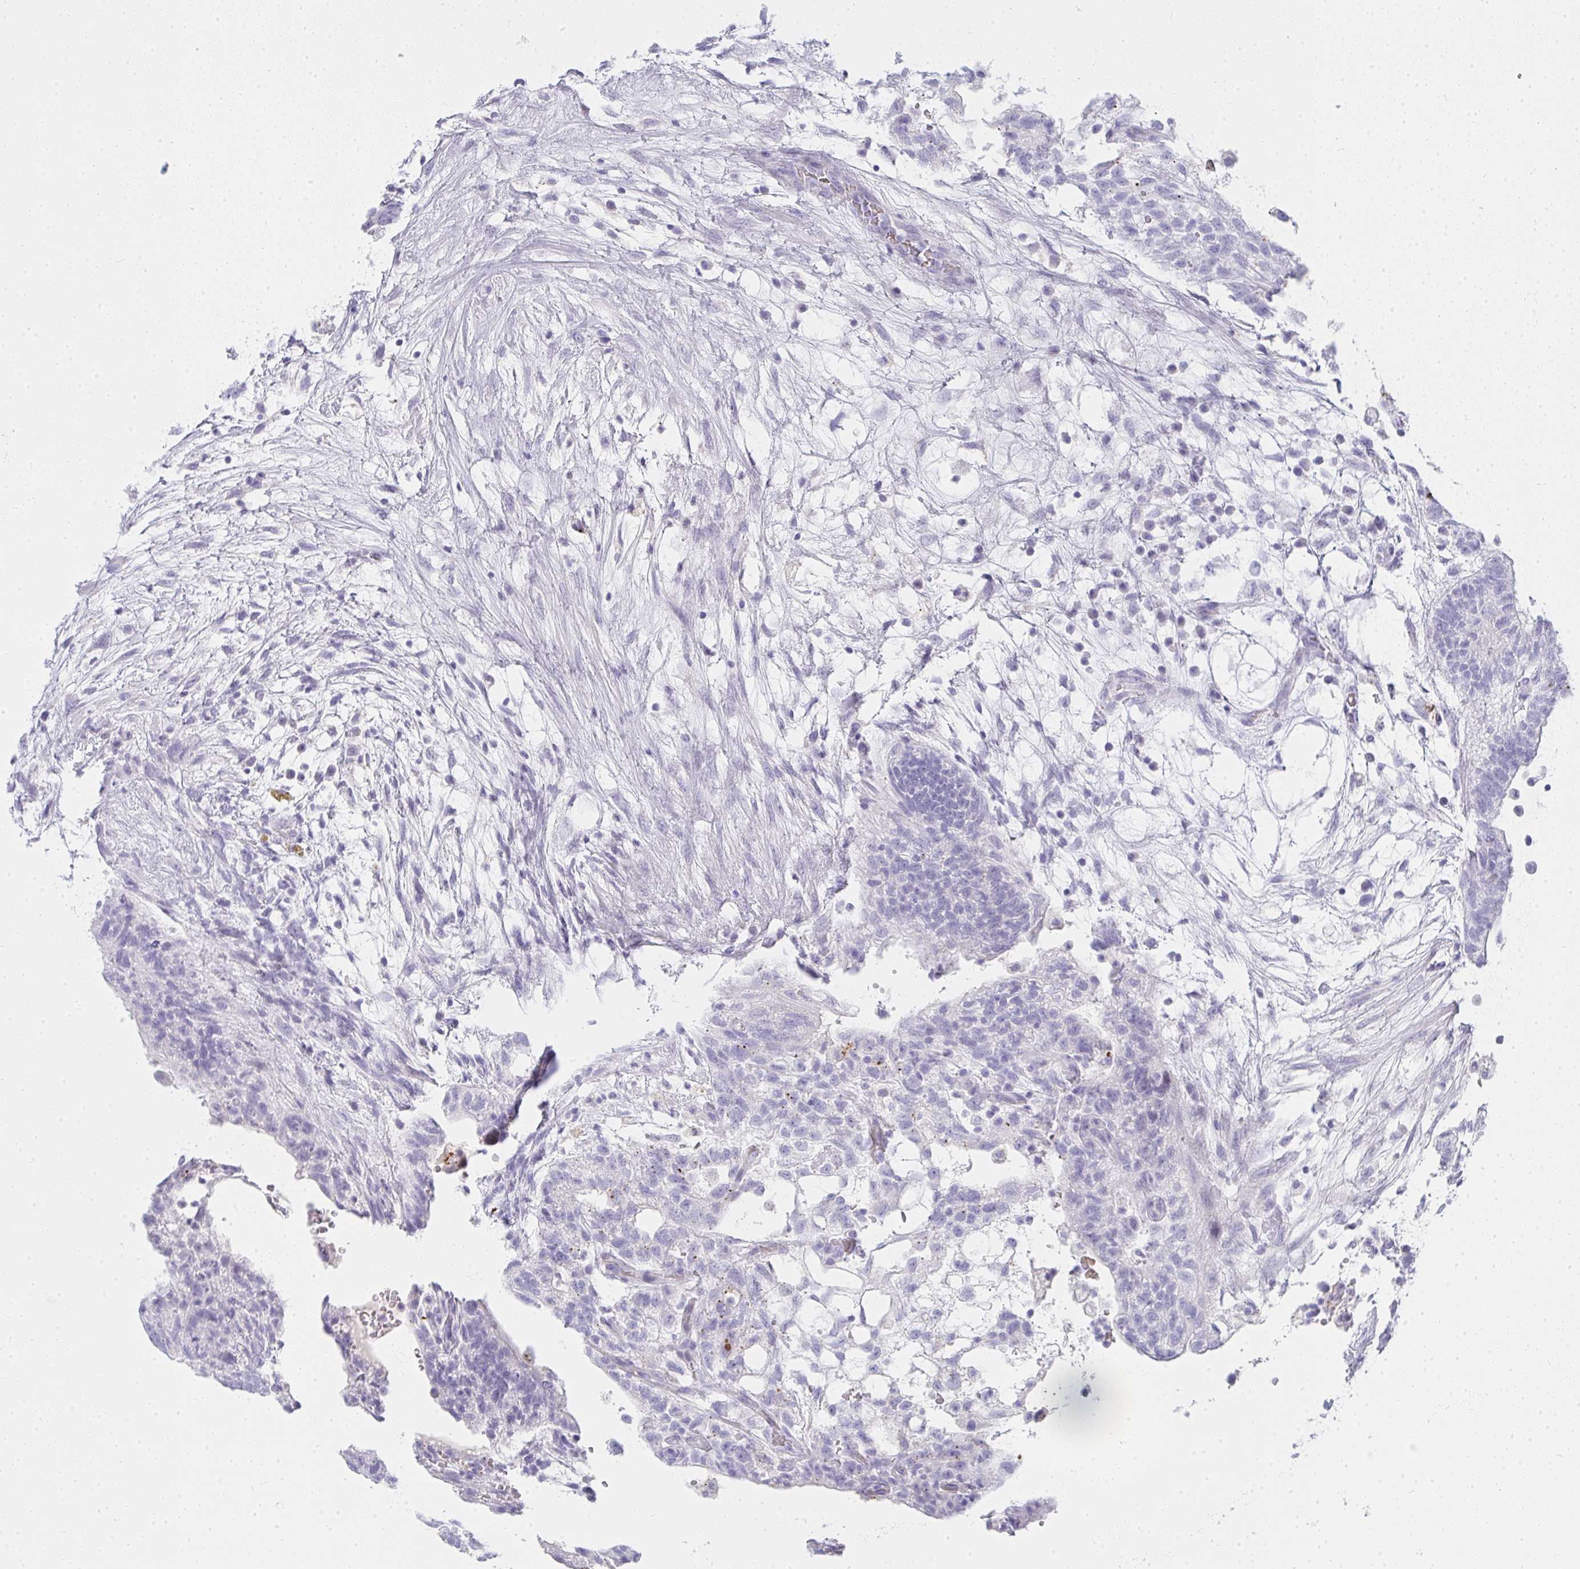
{"staining": {"intensity": "negative", "quantity": "none", "location": "none"}, "tissue": "testis cancer", "cell_type": "Tumor cells", "image_type": "cancer", "snomed": [{"axis": "morphology", "description": "Normal tissue, NOS"}, {"axis": "morphology", "description": "Carcinoma, Embryonal, NOS"}, {"axis": "topography", "description": "Testis"}], "caption": "Embryonal carcinoma (testis) was stained to show a protein in brown. There is no significant staining in tumor cells. (DAB (3,3'-diaminobenzidine) immunohistochemistry (IHC) visualized using brightfield microscopy, high magnification).", "gene": "ZNF182", "patient": {"sex": "male", "age": 32}}